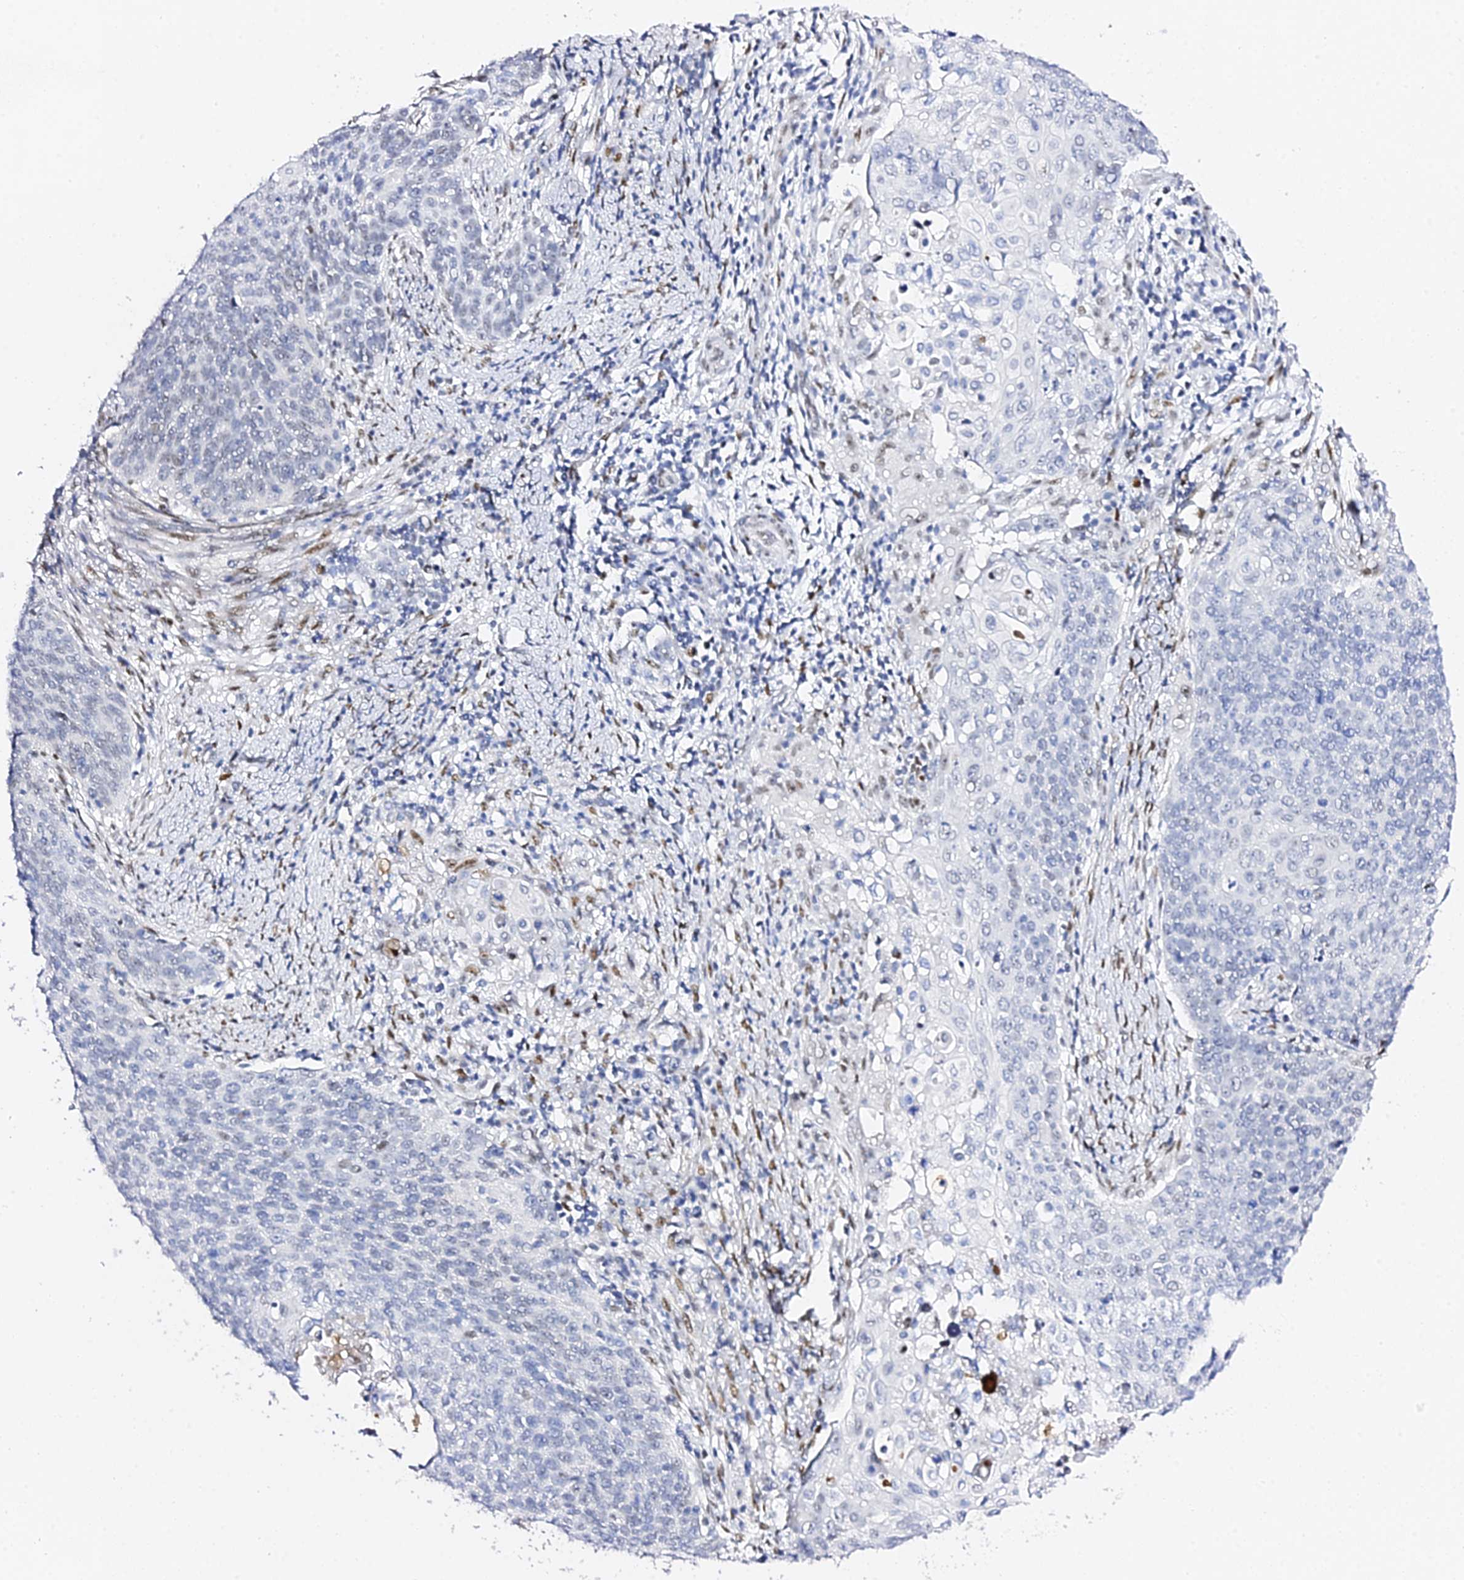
{"staining": {"intensity": "negative", "quantity": "none", "location": "none"}, "tissue": "cervical cancer", "cell_type": "Tumor cells", "image_type": "cancer", "snomed": [{"axis": "morphology", "description": "Squamous cell carcinoma, NOS"}, {"axis": "topography", "description": "Cervix"}], "caption": "Histopathology image shows no protein positivity in tumor cells of squamous cell carcinoma (cervical) tissue.", "gene": "POFUT2", "patient": {"sex": "female", "age": 39}}